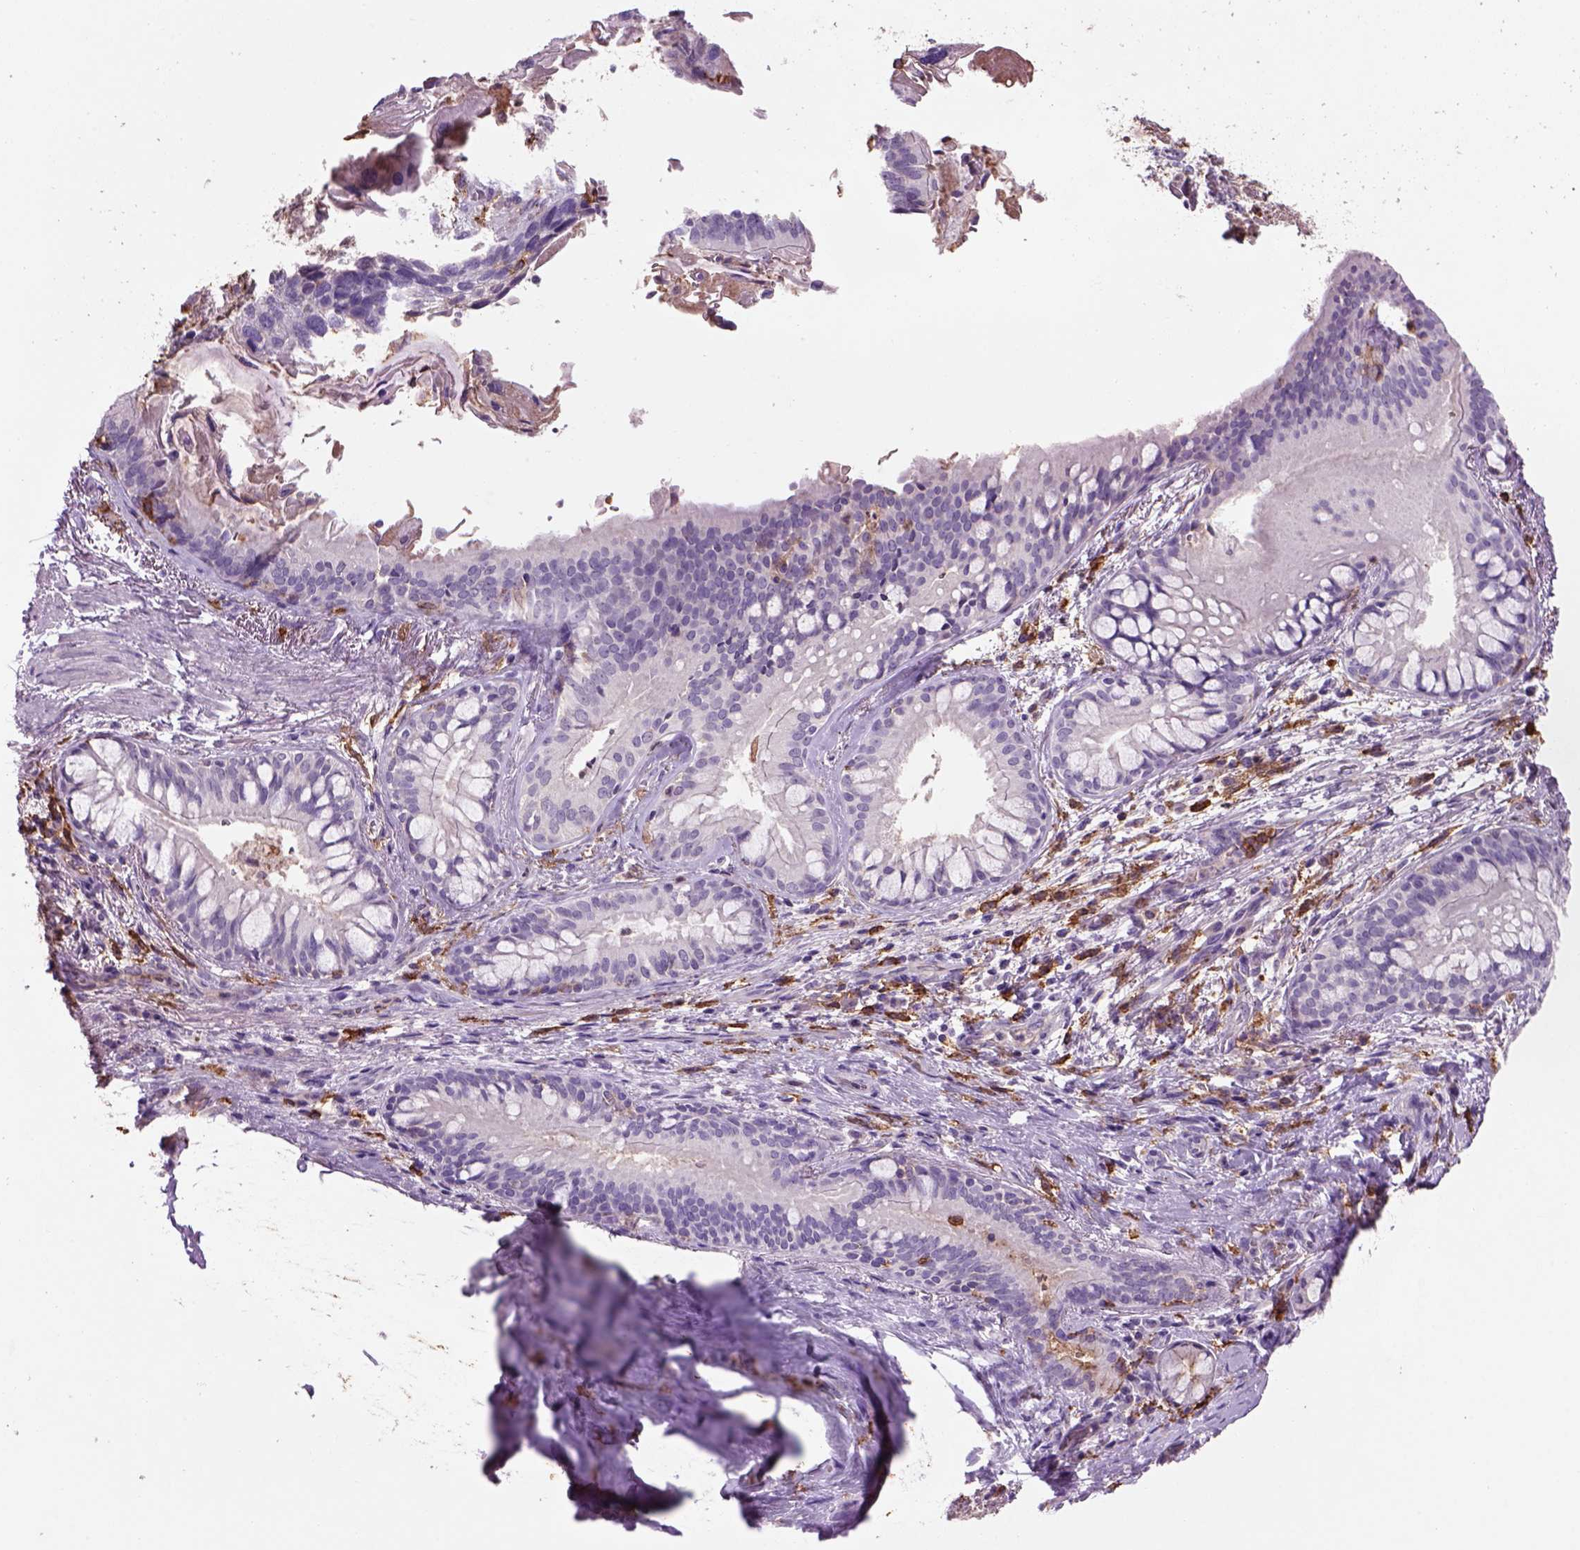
{"staining": {"intensity": "negative", "quantity": "none", "location": "none"}, "tissue": "lung cancer", "cell_type": "Tumor cells", "image_type": "cancer", "snomed": [{"axis": "morphology", "description": "Squamous cell carcinoma, NOS"}, {"axis": "topography", "description": "Lung"}], "caption": "Tumor cells show no significant protein staining in lung squamous cell carcinoma.", "gene": "CD14", "patient": {"sex": "male", "age": 69}}